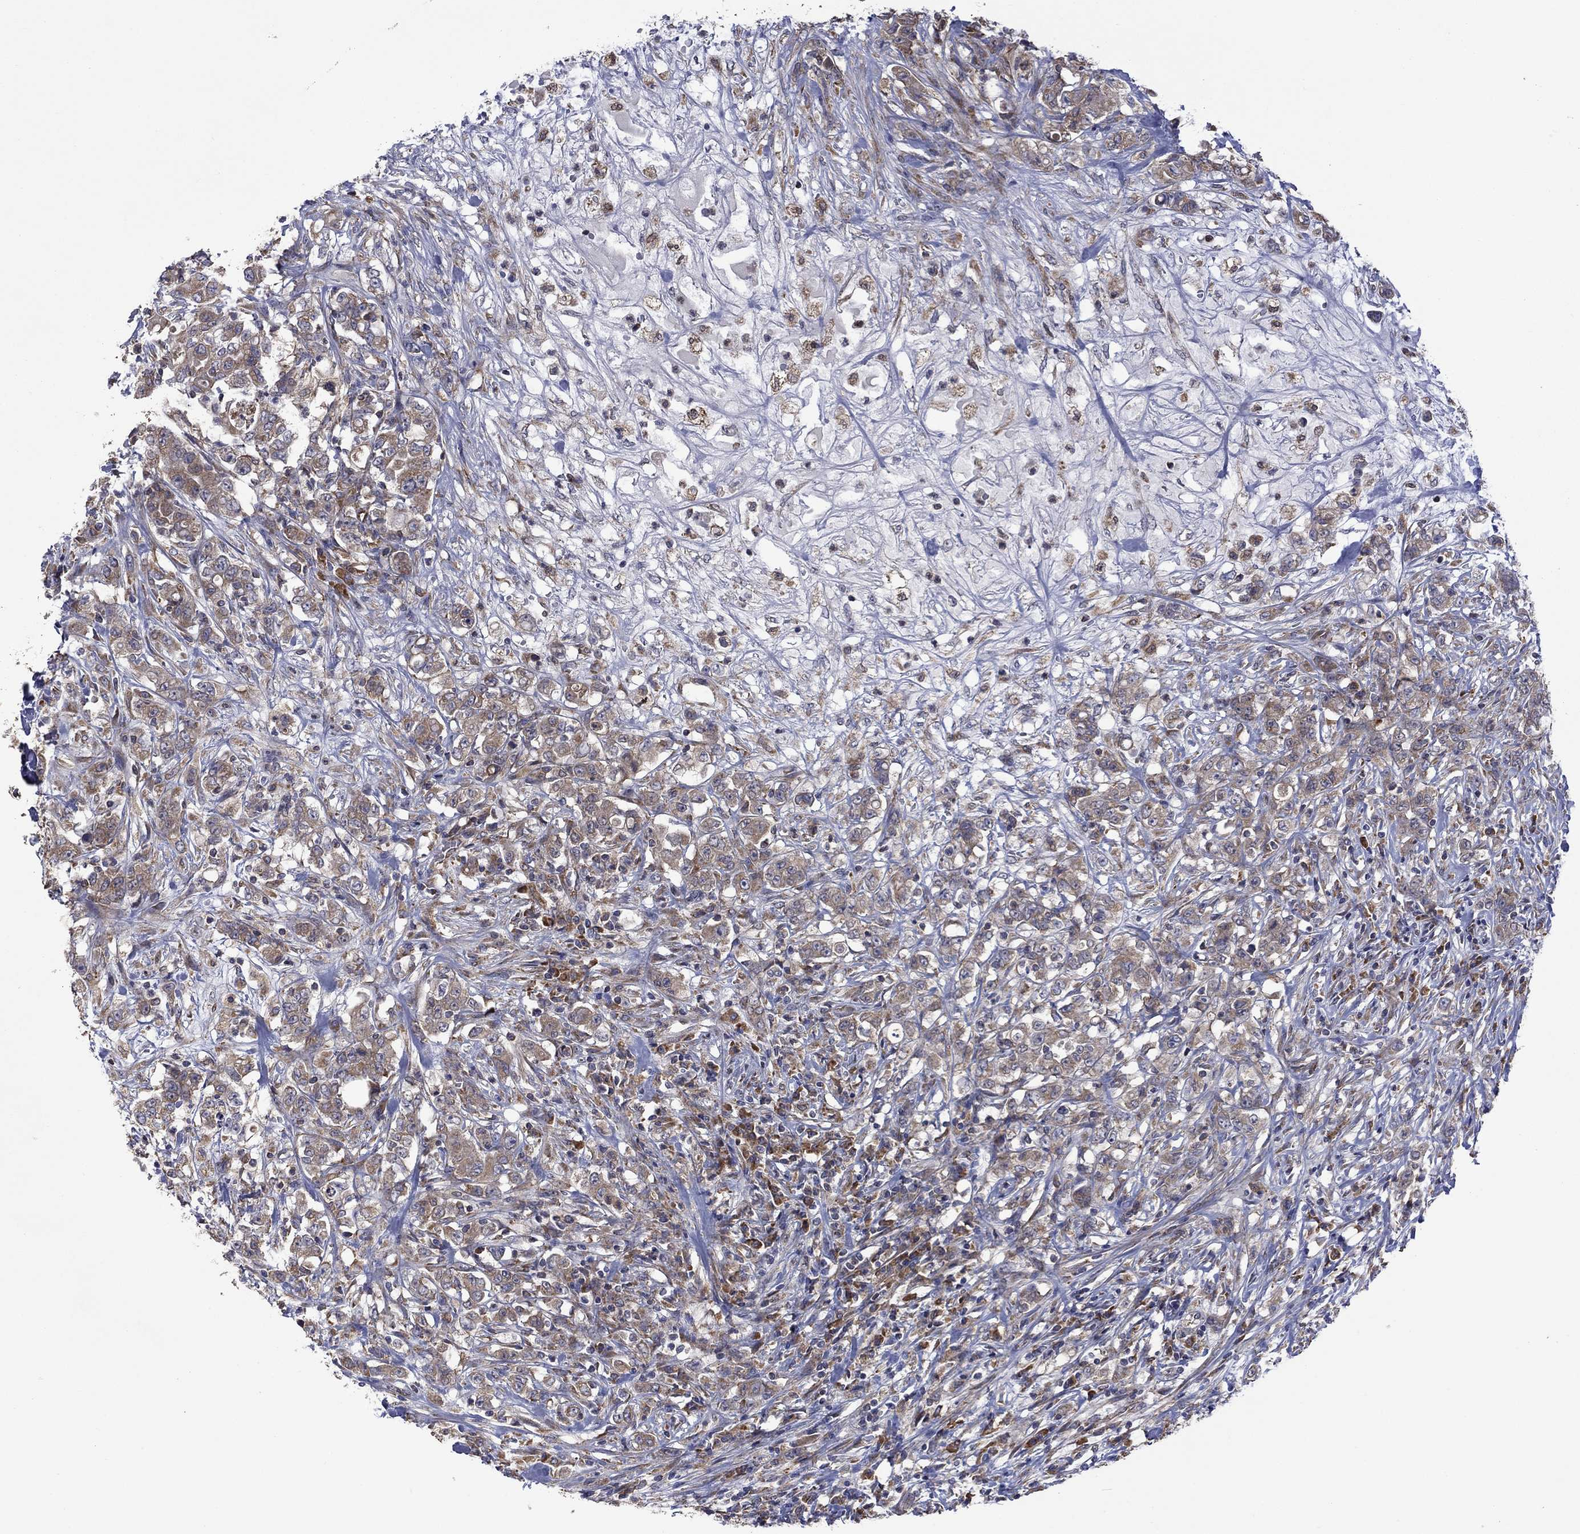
{"staining": {"intensity": "moderate", "quantity": ">75%", "location": "cytoplasmic/membranous"}, "tissue": "colorectal cancer", "cell_type": "Tumor cells", "image_type": "cancer", "snomed": [{"axis": "morphology", "description": "Adenocarcinoma, NOS"}, {"axis": "topography", "description": "Colon"}], "caption": "Moderate cytoplasmic/membranous staining is identified in about >75% of tumor cells in adenocarcinoma (colorectal).", "gene": "FURIN", "patient": {"sex": "female", "age": 48}}